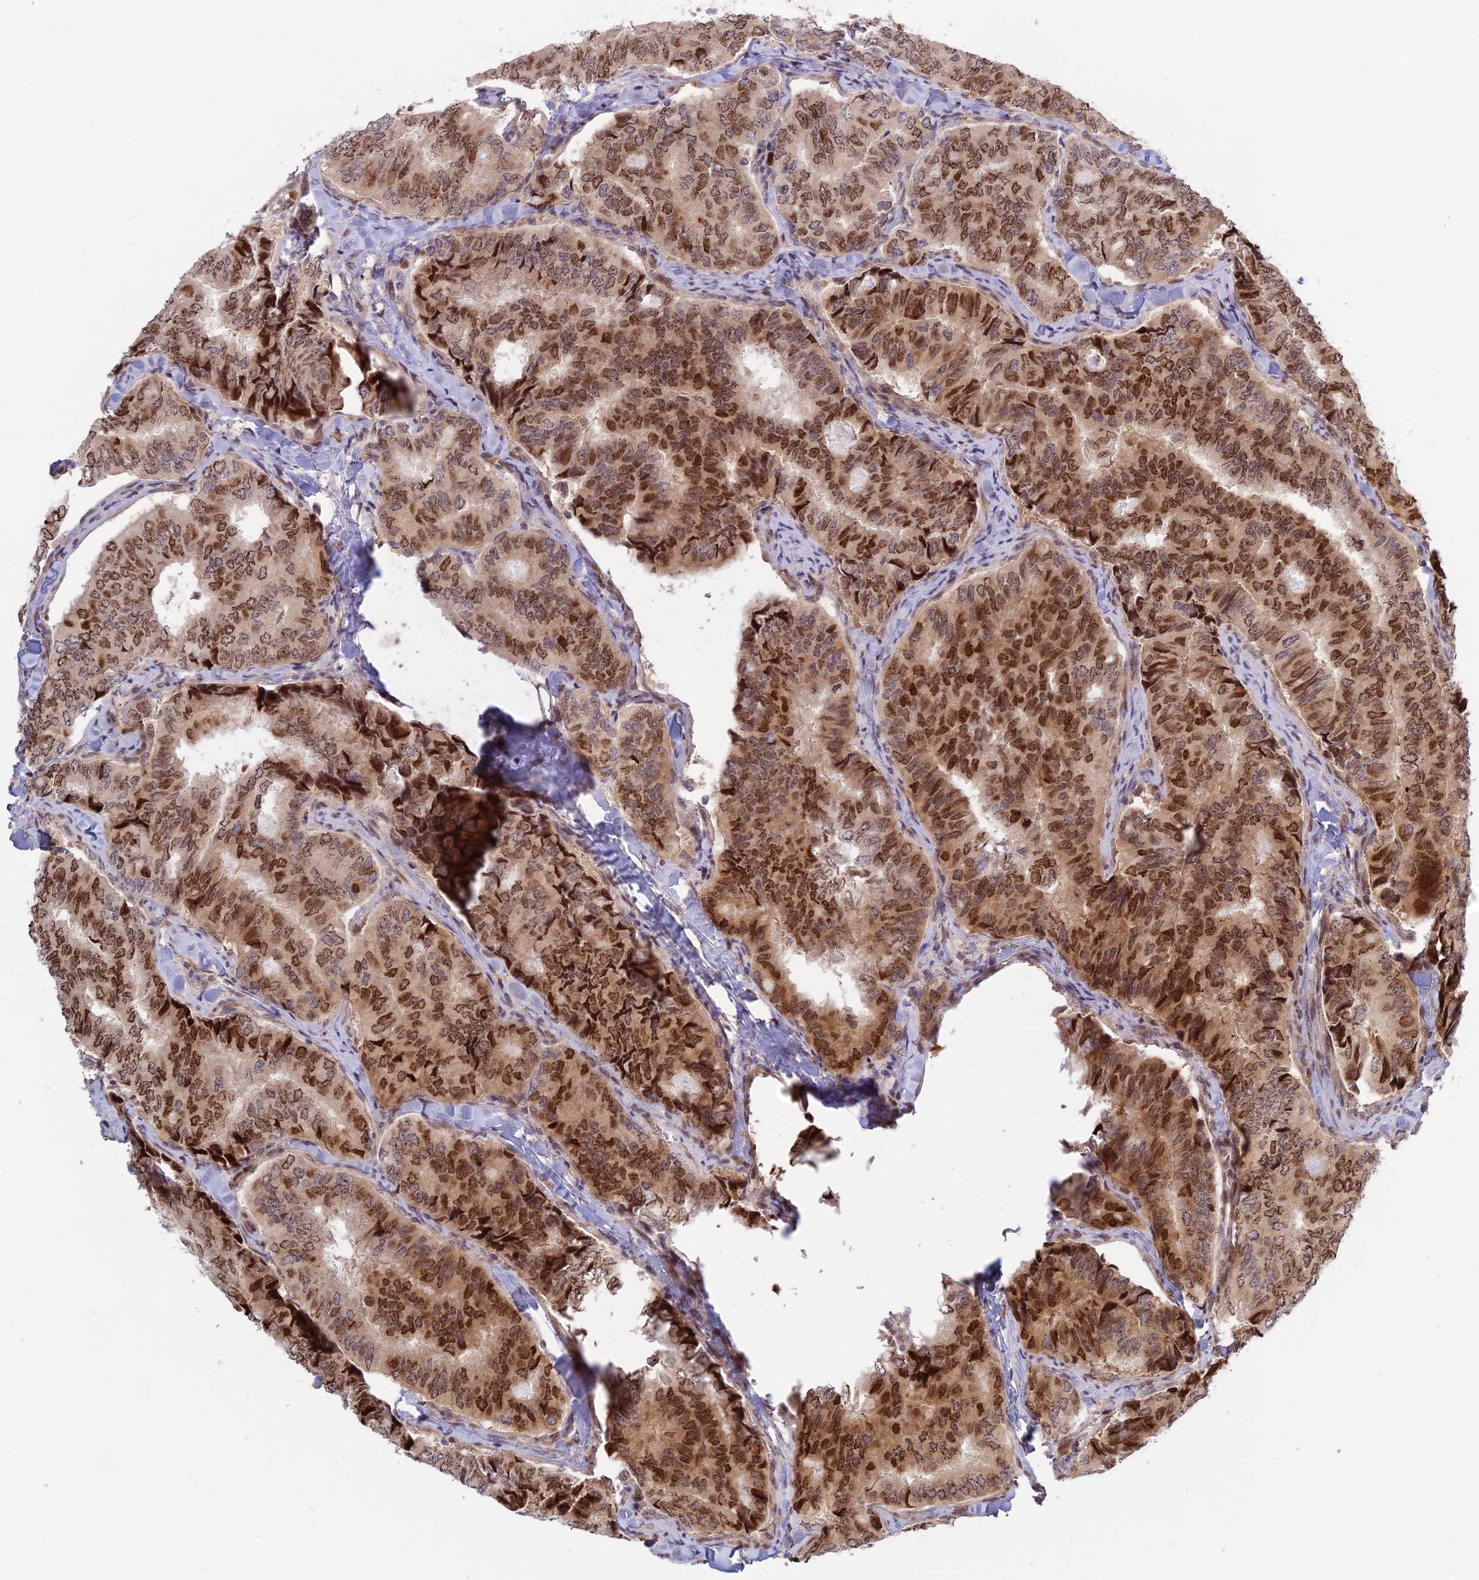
{"staining": {"intensity": "strong", "quantity": ">75%", "location": "nuclear"}, "tissue": "thyroid cancer", "cell_type": "Tumor cells", "image_type": "cancer", "snomed": [{"axis": "morphology", "description": "Papillary adenocarcinoma, NOS"}, {"axis": "topography", "description": "Thyroid gland"}], "caption": "High-magnification brightfield microscopy of papillary adenocarcinoma (thyroid) stained with DAB (brown) and counterstained with hematoxylin (blue). tumor cells exhibit strong nuclear staining is appreciated in about>75% of cells.", "gene": "UFSP2", "patient": {"sex": "female", "age": 35}}